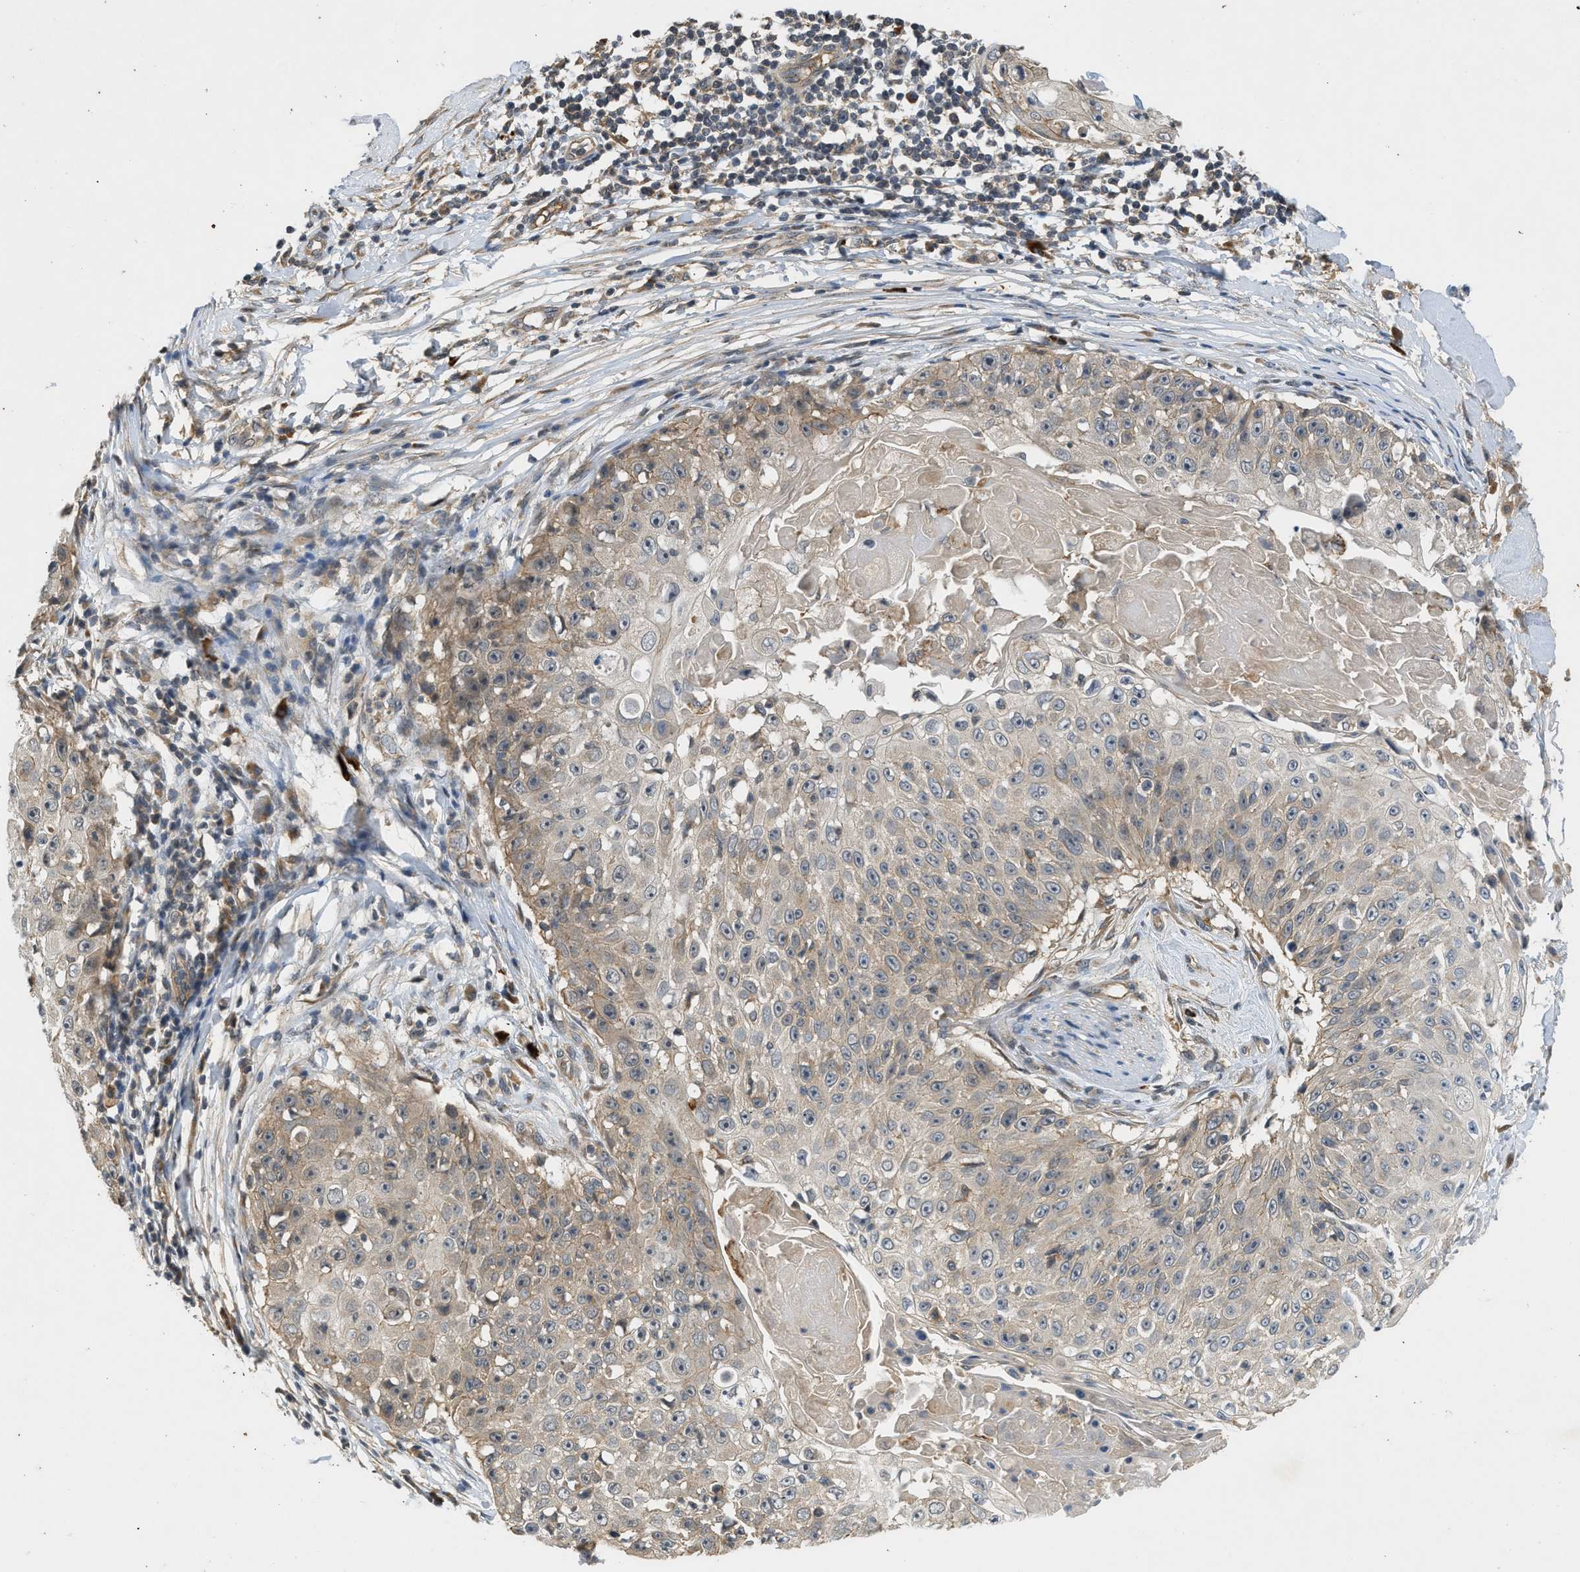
{"staining": {"intensity": "weak", "quantity": "25%-75%", "location": "cytoplasmic/membranous"}, "tissue": "skin cancer", "cell_type": "Tumor cells", "image_type": "cancer", "snomed": [{"axis": "morphology", "description": "Squamous cell carcinoma, NOS"}, {"axis": "topography", "description": "Skin"}], "caption": "This image reveals IHC staining of human skin cancer, with low weak cytoplasmic/membranous positivity in about 25%-75% of tumor cells.", "gene": "ADCY8", "patient": {"sex": "male", "age": 86}}